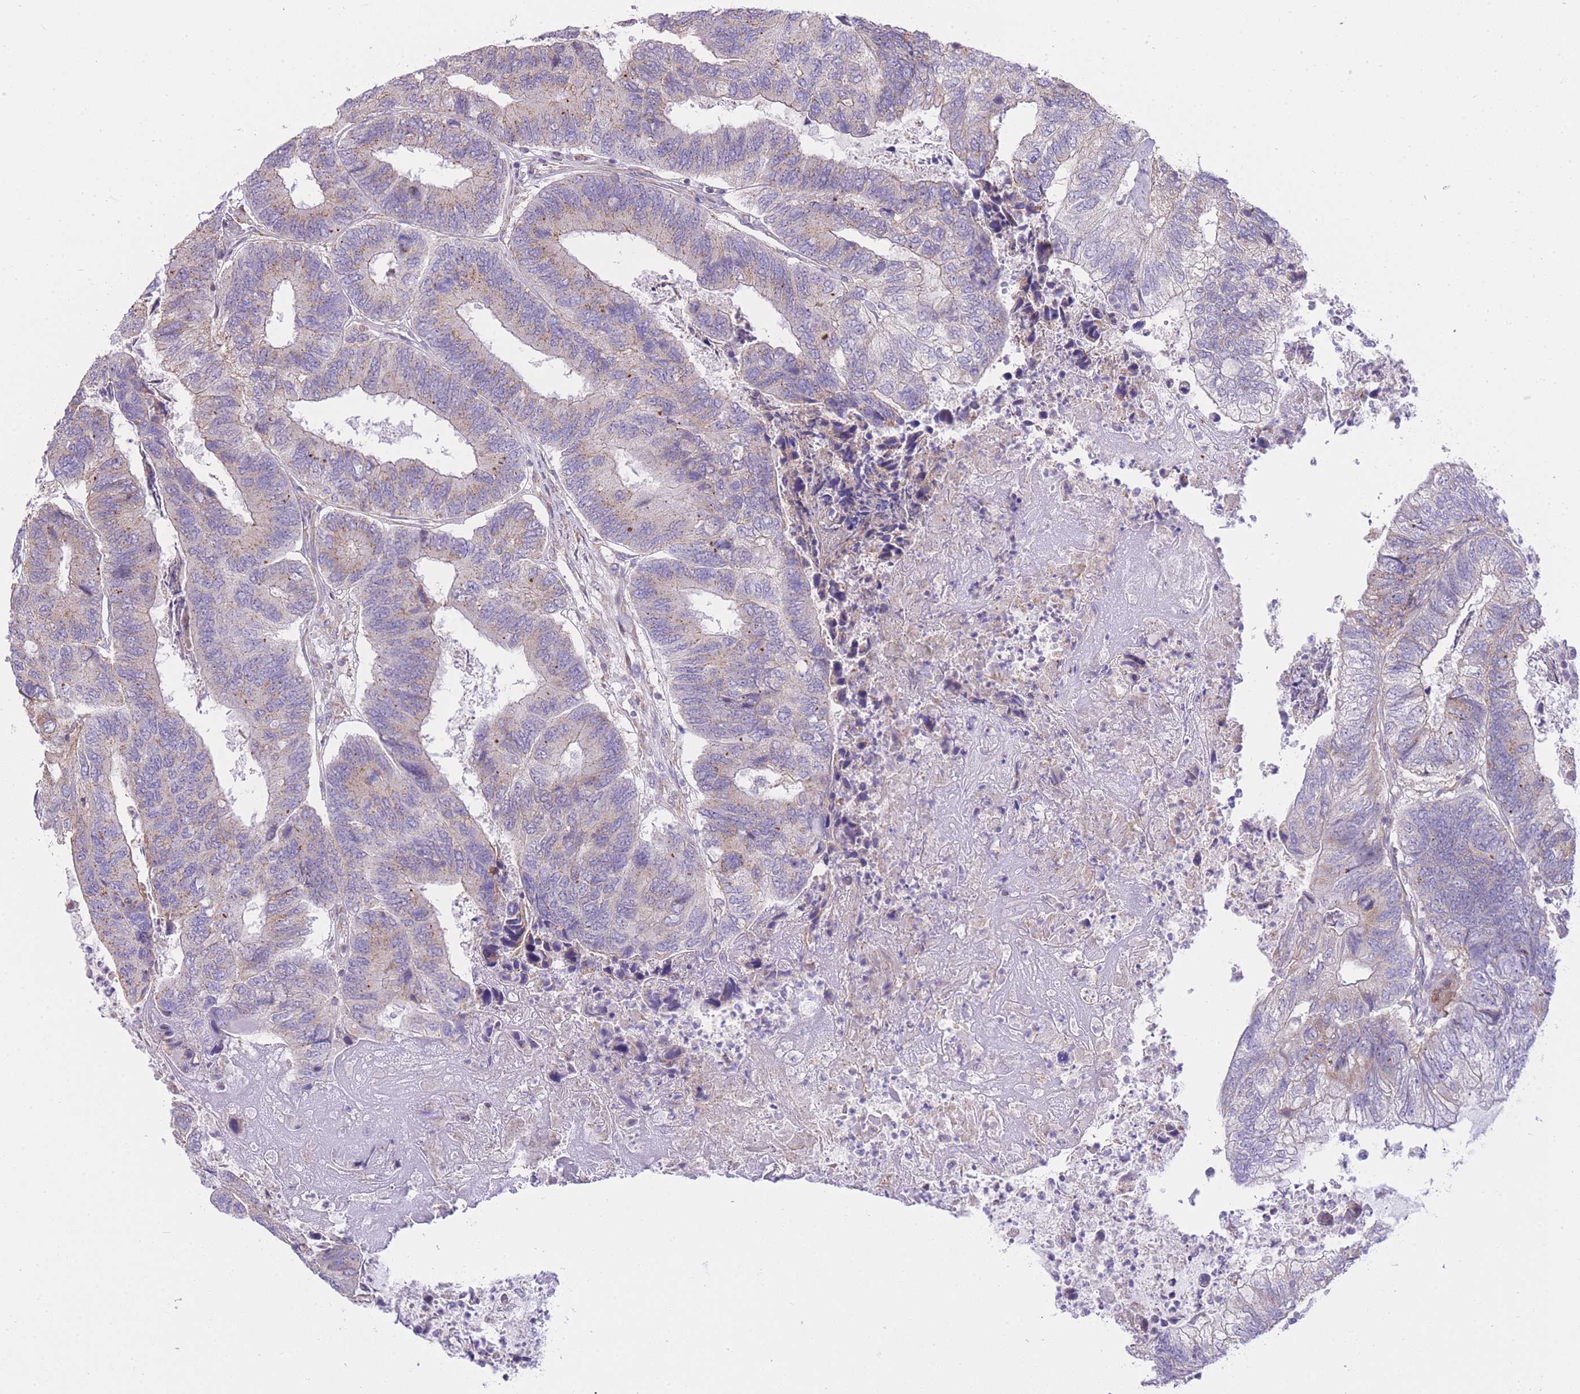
{"staining": {"intensity": "weak", "quantity": "25%-75%", "location": "cytoplasmic/membranous"}, "tissue": "colorectal cancer", "cell_type": "Tumor cells", "image_type": "cancer", "snomed": [{"axis": "morphology", "description": "Adenocarcinoma, NOS"}, {"axis": "topography", "description": "Colon"}], "caption": "Immunohistochemical staining of human colorectal cancer (adenocarcinoma) exhibits low levels of weak cytoplasmic/membranous positivity in approximately 25%-75% of tumor cells.", "gene": "CTBP1", "patient": {"sex": "female", "age": 67}}